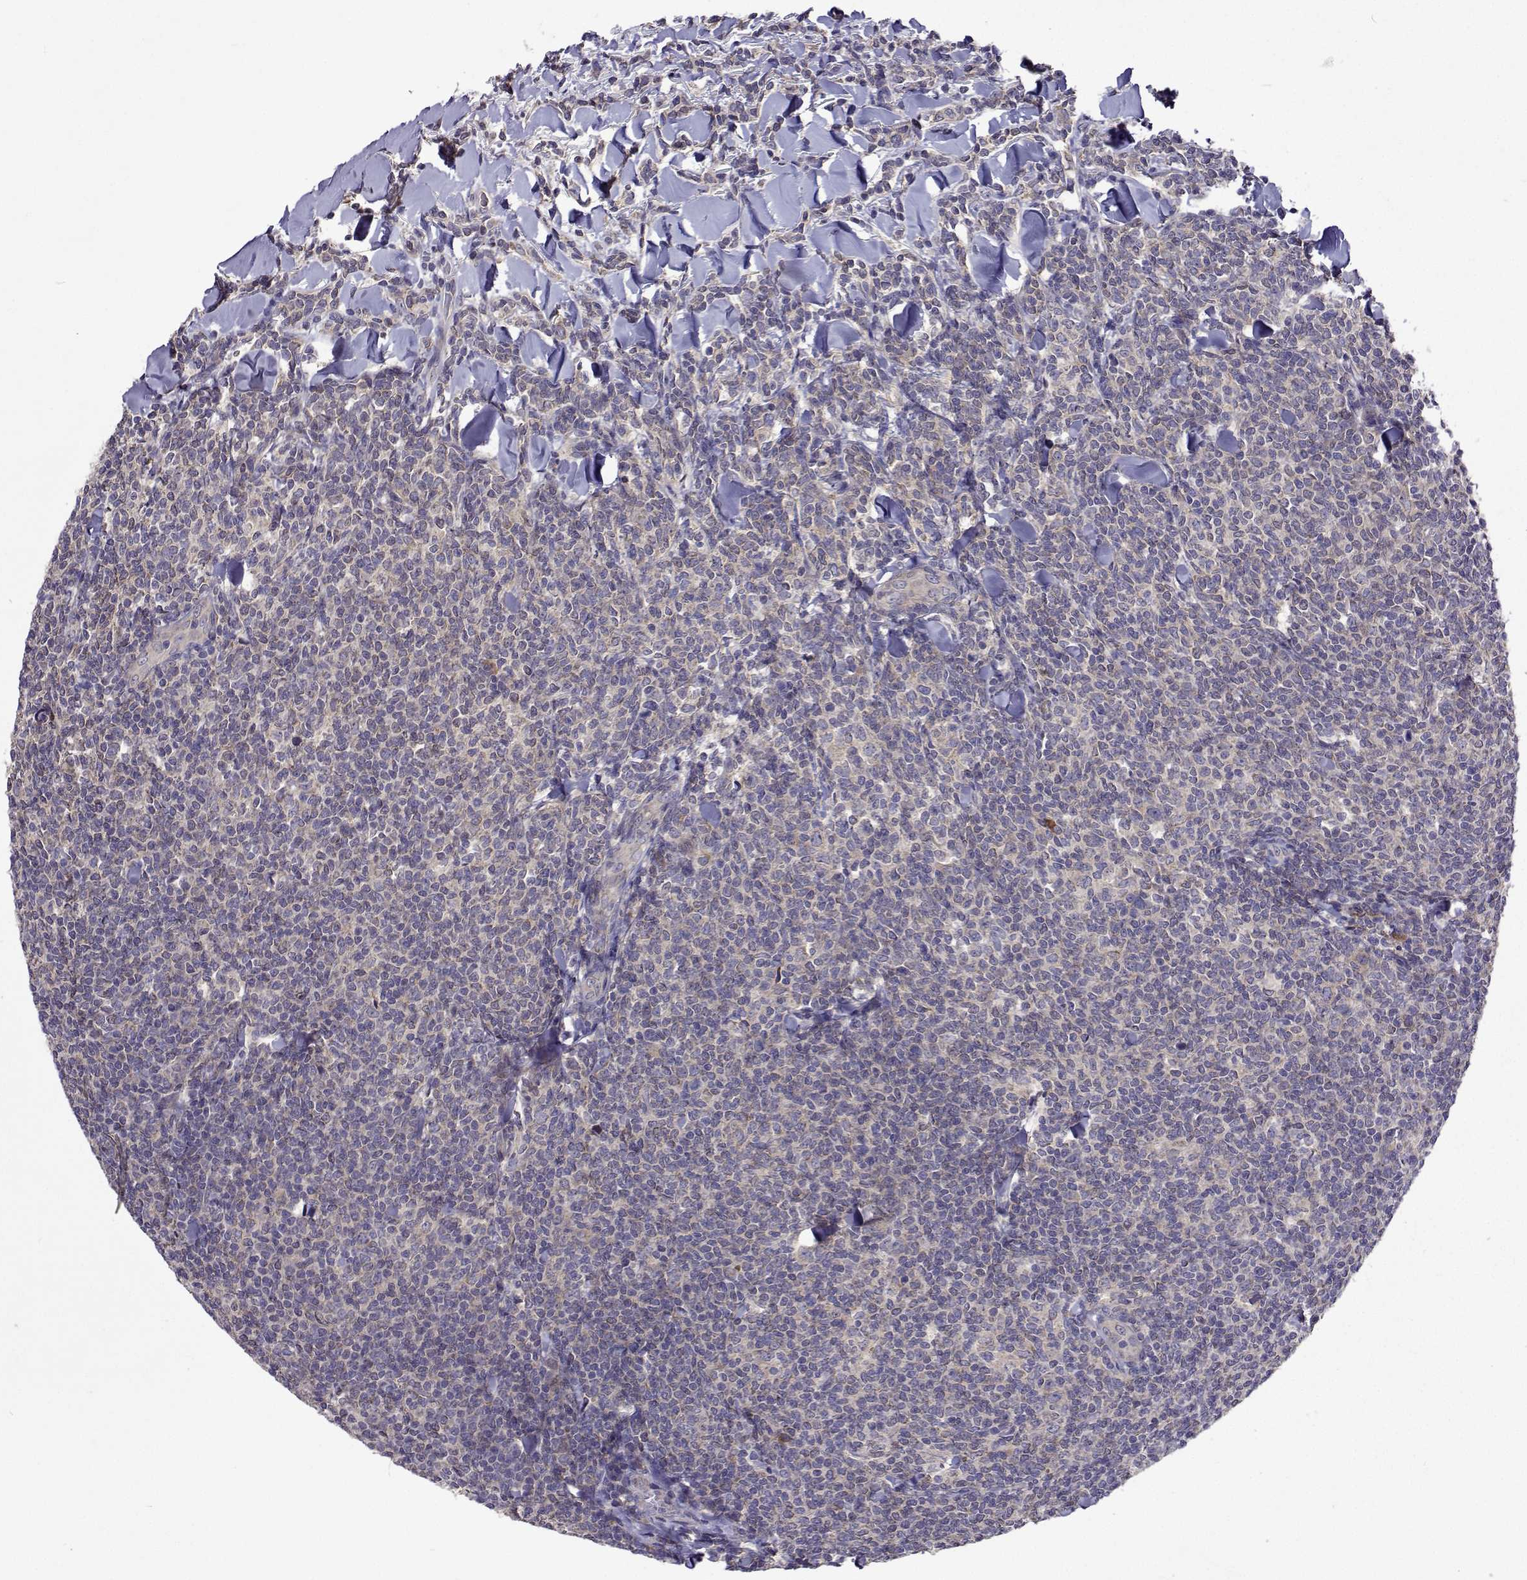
{"staining": {"intensity": "negative", "quantity": "none", "location": "none"}, "tissue": "lymphoma", "cell_type": "Tumor cells", "image_type": "cancer", "snomed": [{"axis": "morphology", "description": "Malignant lymphoma, non-Hodgkin's type, Low grade"}, {"axis": "topography", "description": "Lymph node"}], "caption": "Immunohistochemical staining of lymphoma reveals no significant positivity in tumor cells.", "gene": "TARBP2", "patient": {"sex": "female", "age": 56}}